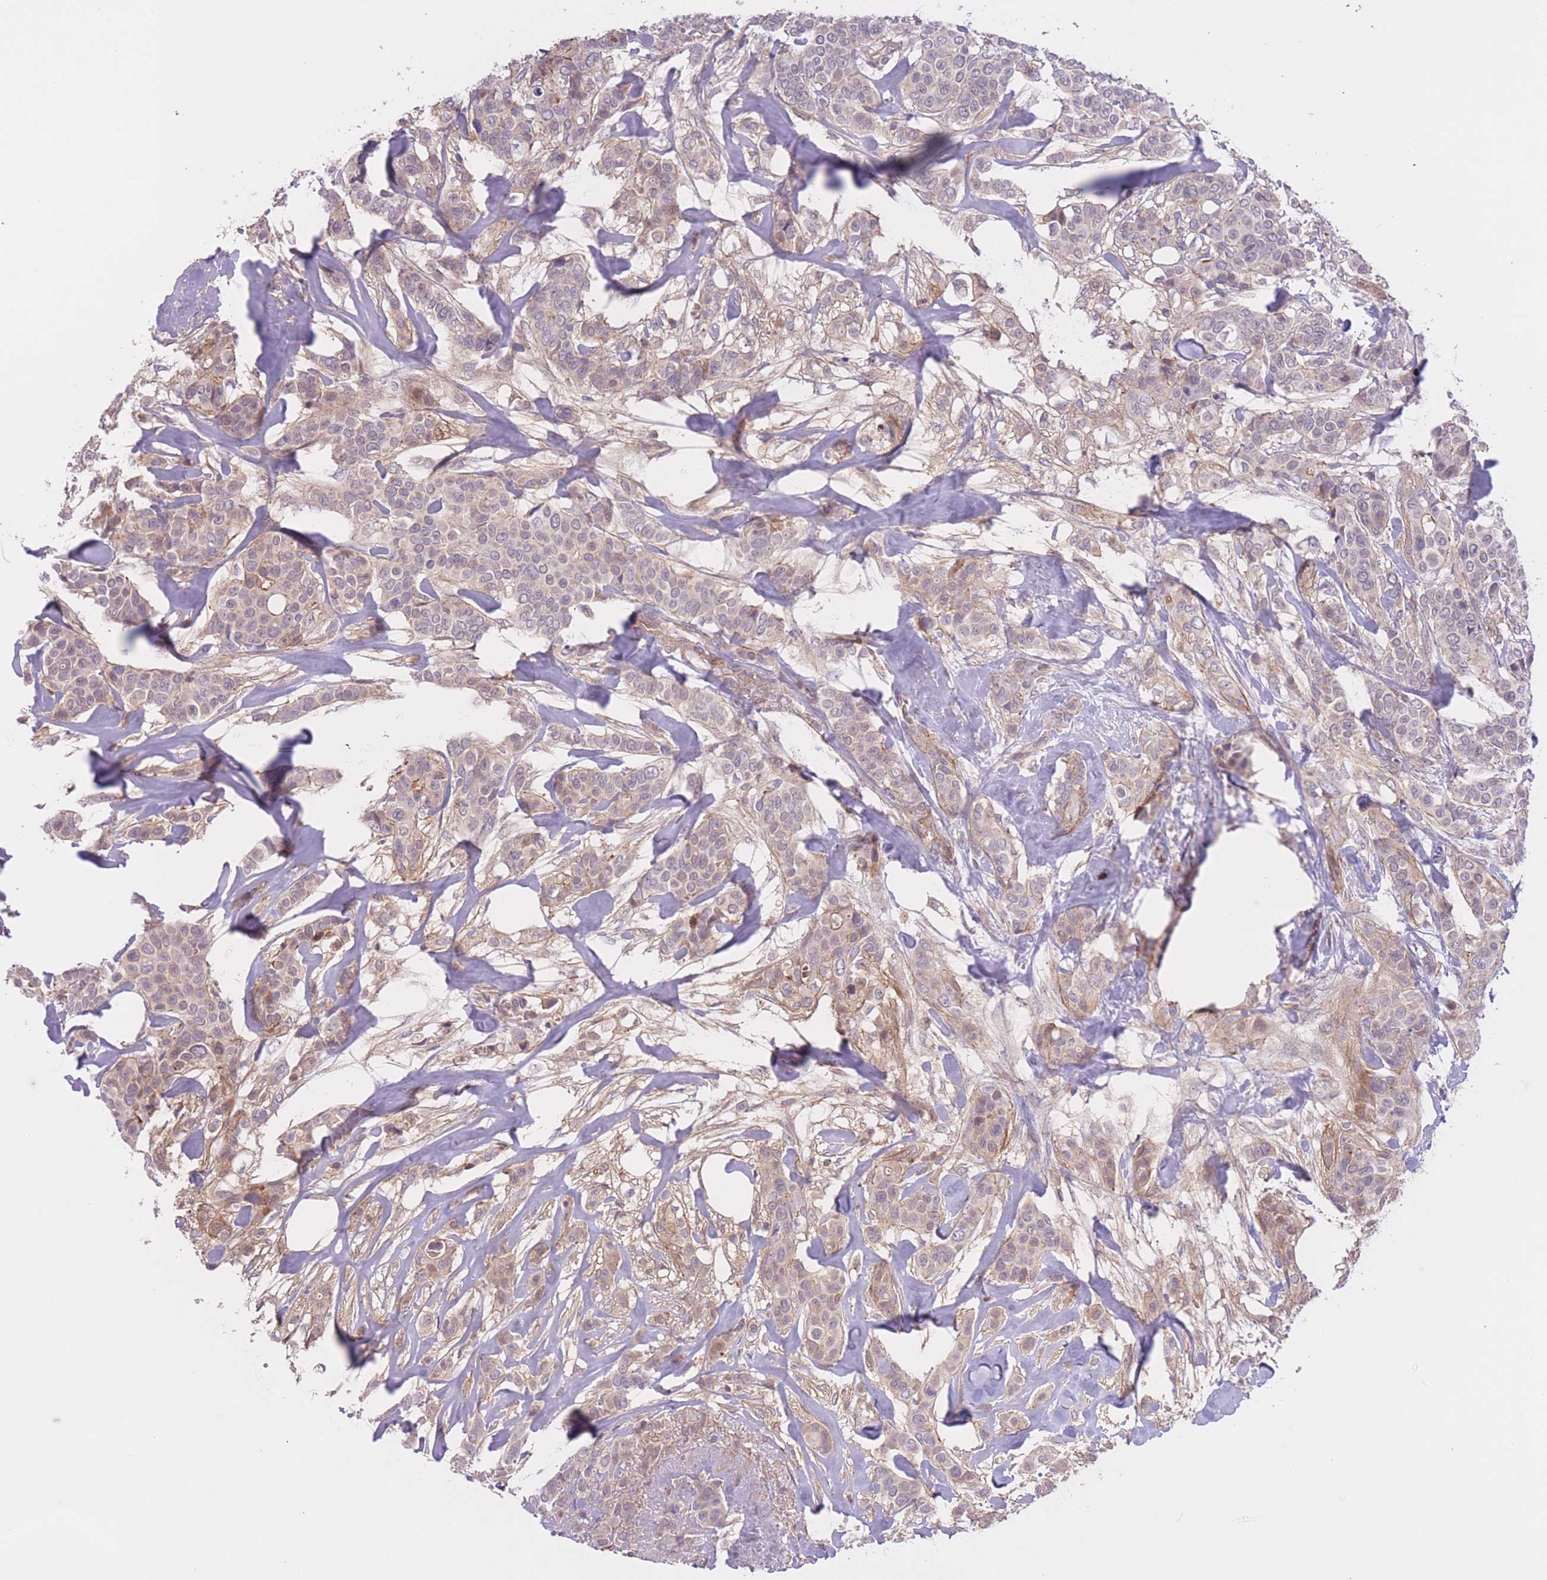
{"staining": {"intensity": "weak", "quantity": "<25%", "location": "nuclear"}, "tissue": "breast cancer", "cell_type": "Tumor cells", "image_type": "cancer", "snomed": [{"axis": "morphology", "description": "Lobular carcinoma"}, {"axis": "topography", "description": "Breast"}], "caption": "Breast lobular carcinoma was stained to show a protein in brown. There is no significant staining in tumor cells. (Stains: DAB immunohistochemistry (IHC) with hematoxylin counter stain, Microscopy: brightfield microscopy at high magnification).", "gene": "FUT5", "patient": {"sex": "female", "age": 51}}